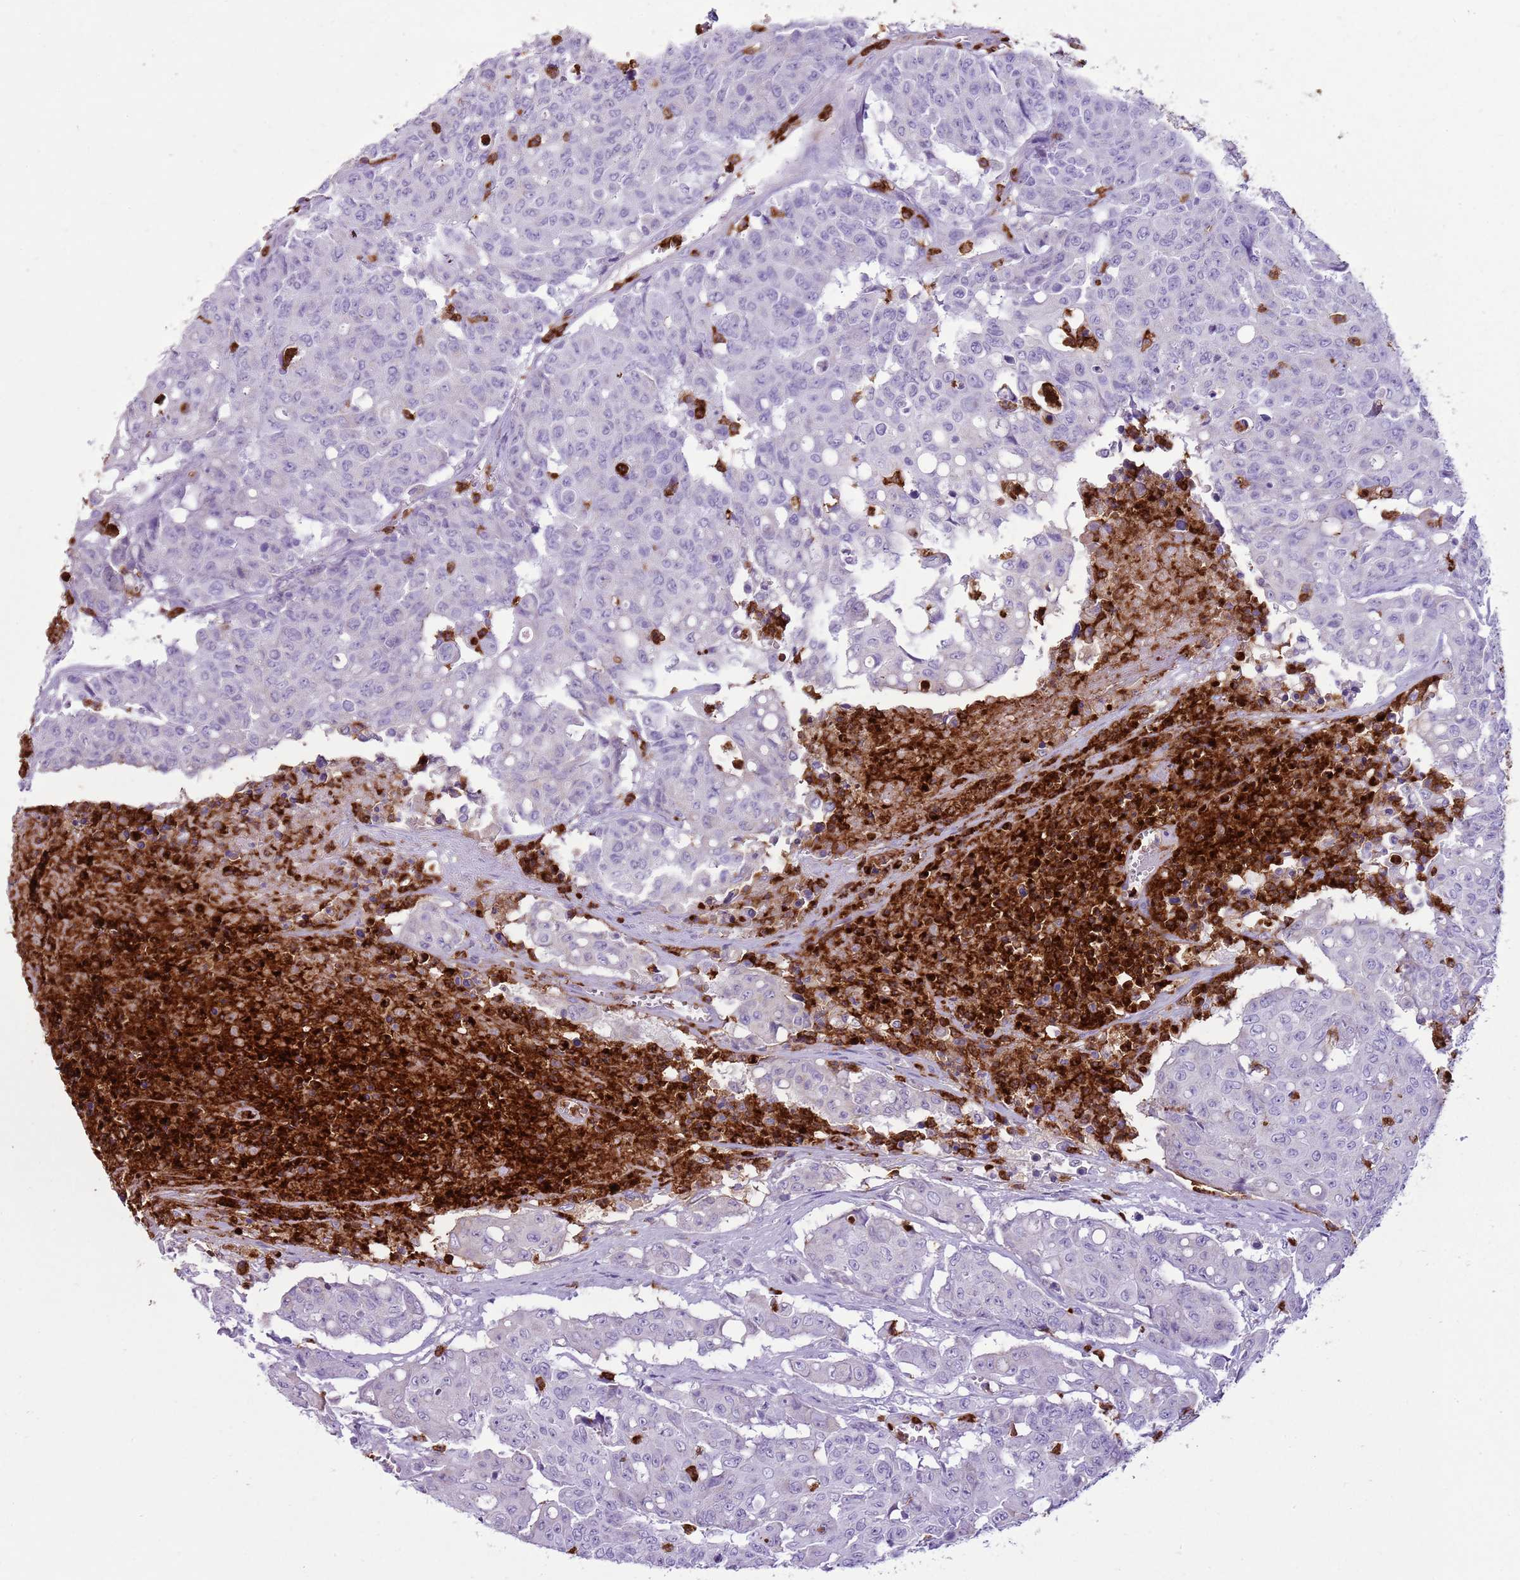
{"staining": {"intensity": "negative", "quantity": "none", "location": "none"}, "tissue": "colorectal cancer", "cell_type": "Tumor cells", "image_type": "cancer", "snomed": [{"axis": "morphology", "description": "Adenocarcinoma, NOS"}, {"axis": "topography", "description": "Colon"}], "caption": "Immunohistochemistry photomicrograph of adenocarcinoma (colorectal) stained for a protein (brown), which displays no staining in tumor cells.", "gene": "CD177", "patient": {"sex": "male", "age": 51}}